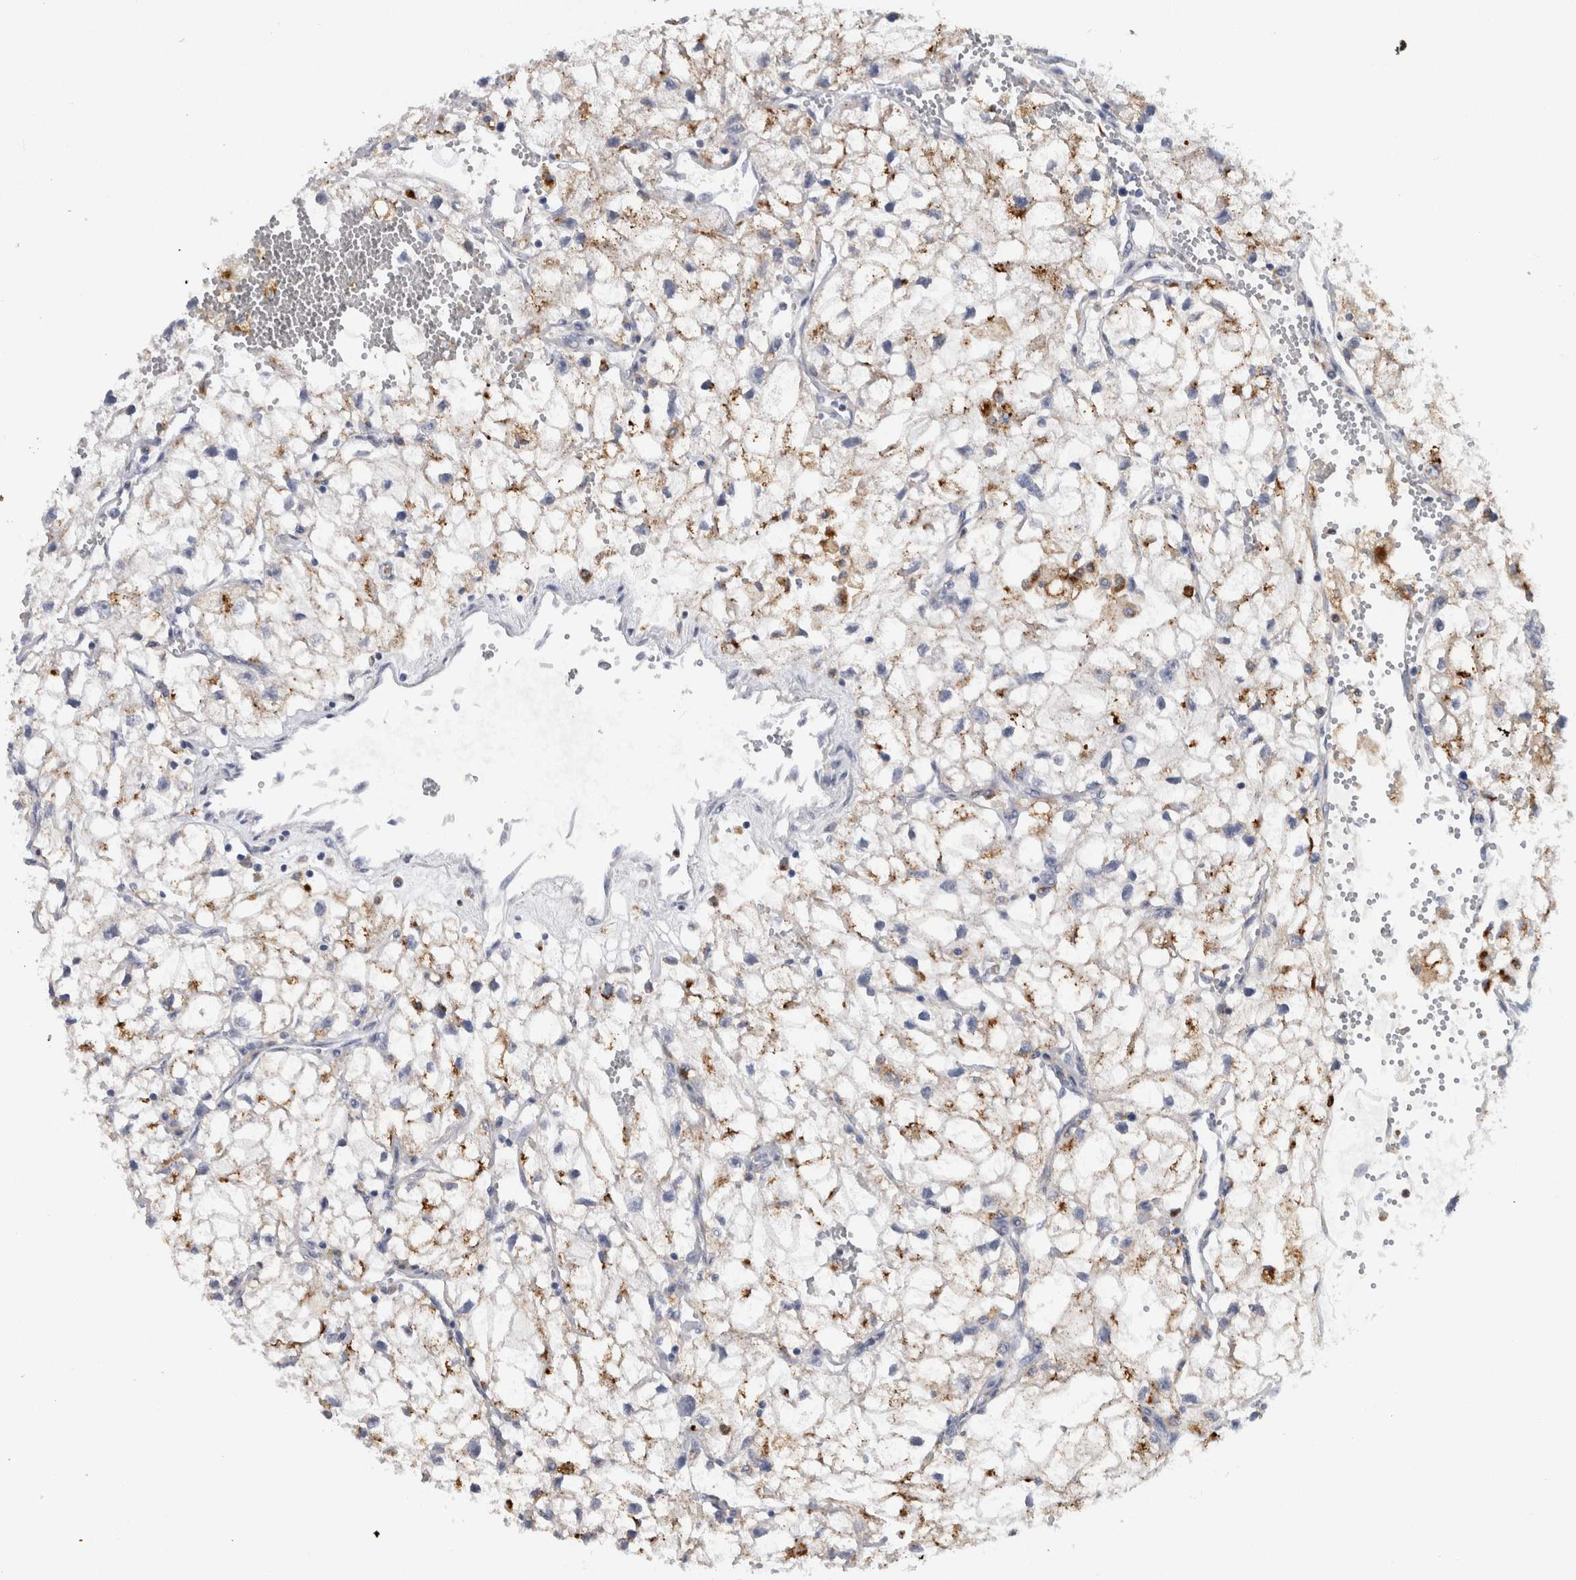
{"staining": {"intensity": "weak", "quantity": ">75%", "location": "cytoplasmic/membranous"}, "tissue": "renal cancer", "cell_type": "Tumor cells", "image_type": "cancer", "snomed": [{"axis": "morphology", "description": "Adenocarcinoma, NOS"}, {"axis": "topography", "description": "Kidney"}], "caption": "High-power microscopy captured an immunohistochemistry (IHC) histopathology image of renal cancer, revealing weak cytoplasmic/membranous staining in approximately >75% of tumor cells. (DAB IHC, brown staining for protein, blue staining for nuclei).", "gene": "CD63", "patient": {"sex": "female", "age": 70}}